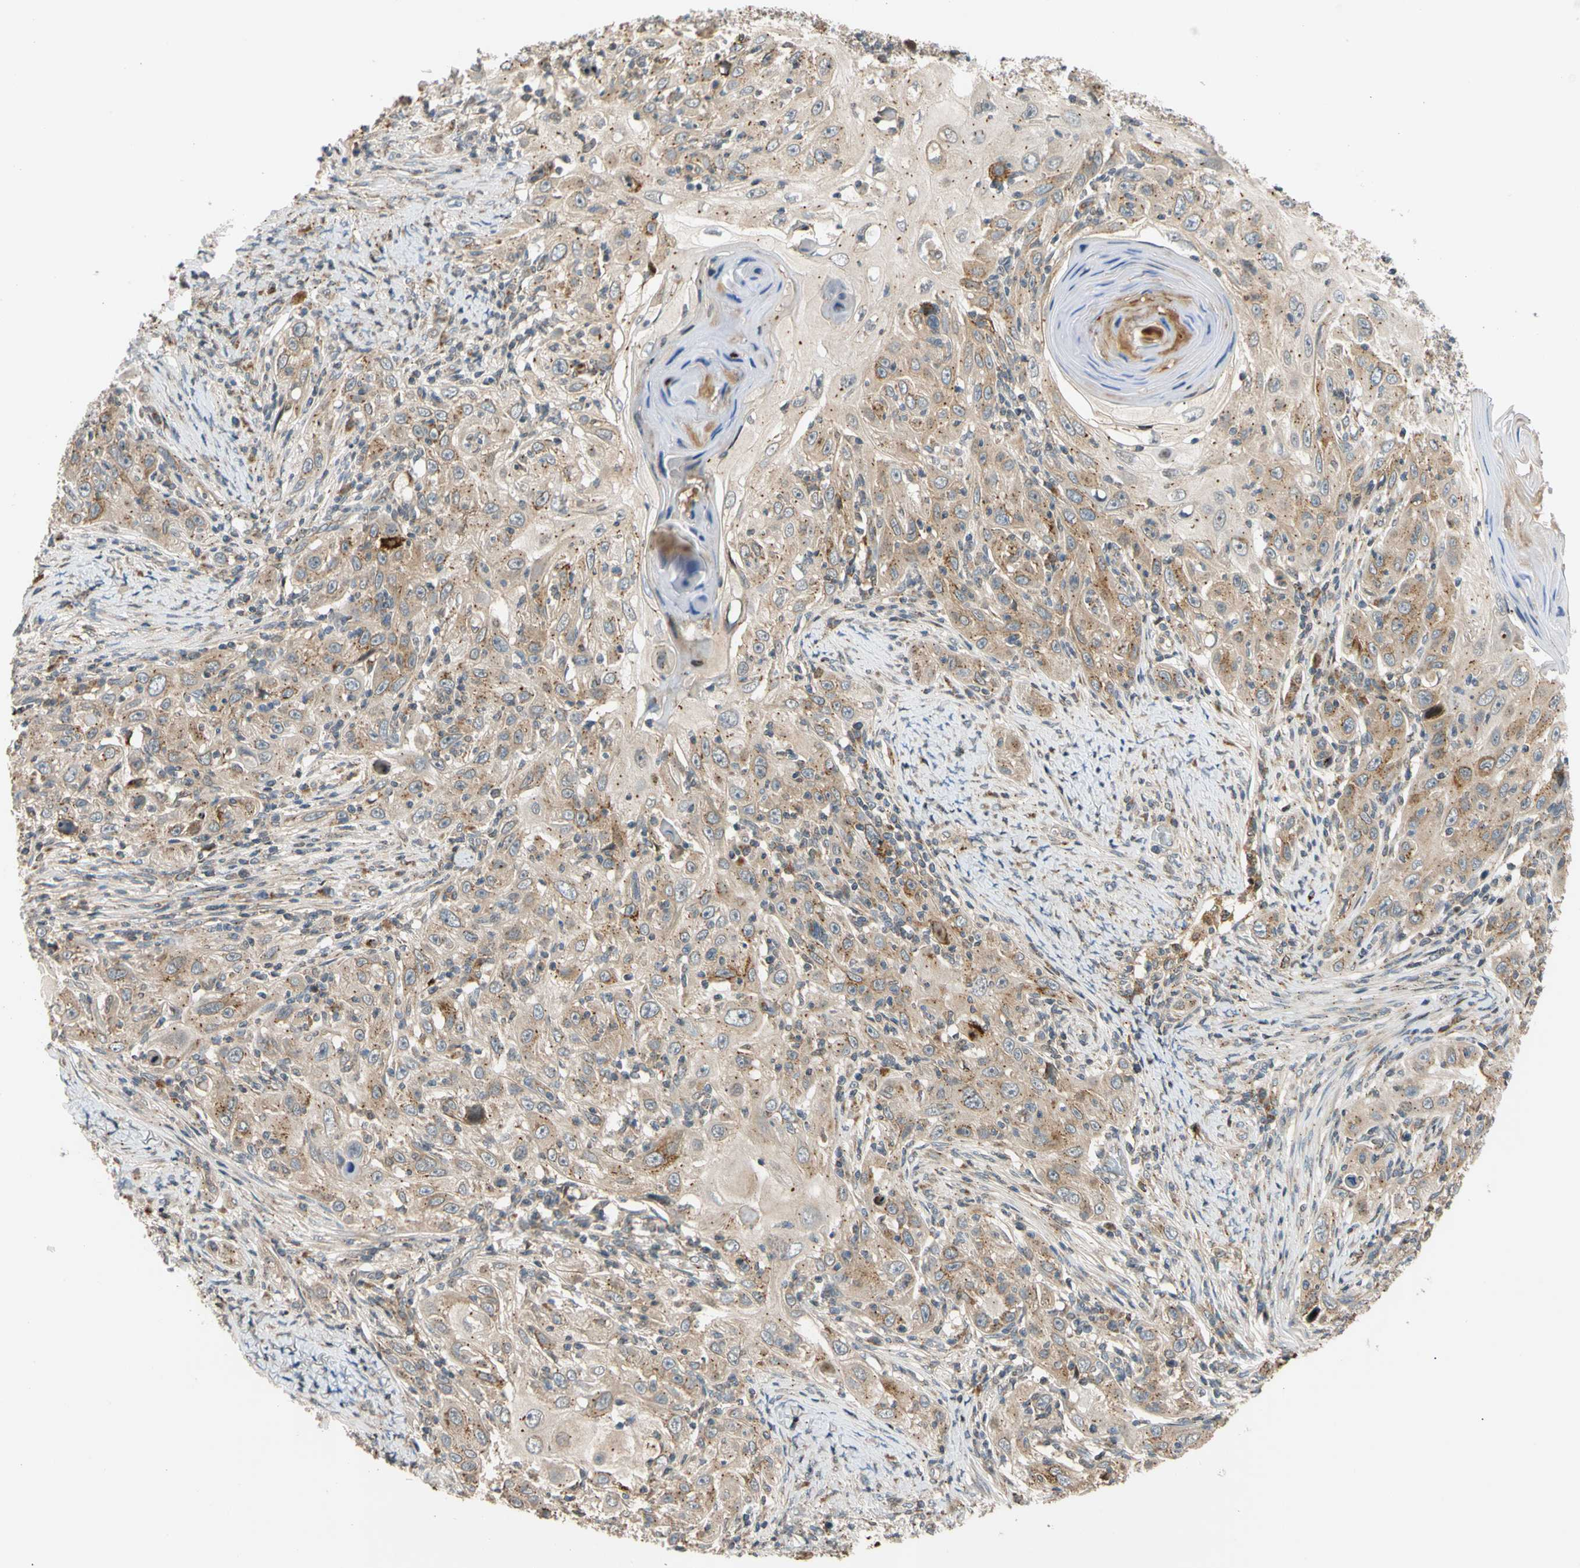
{"staining": {"intensity": "weak", "quantity": "25%-75%", "location": "cytoplasmic/membranous"}, "tissue": "skin cancer", "cell_type": "Tumor cells", "image_type": "cancer", "snomed": [{"axis": "morphology", "description": "Squamous cell carcinoma, NOS"}, {"axis": "topography", "description": "Skin"}], "caption": "Skin cancer (squamous cell carcinoma) tissue displays weak cytoplasmic/membranous expression in about 25%-75% of tumor cells, visualized by immunohistochemistry.", "gene": "IP6K2", "patient": {"sex": "female", "age": 88}}